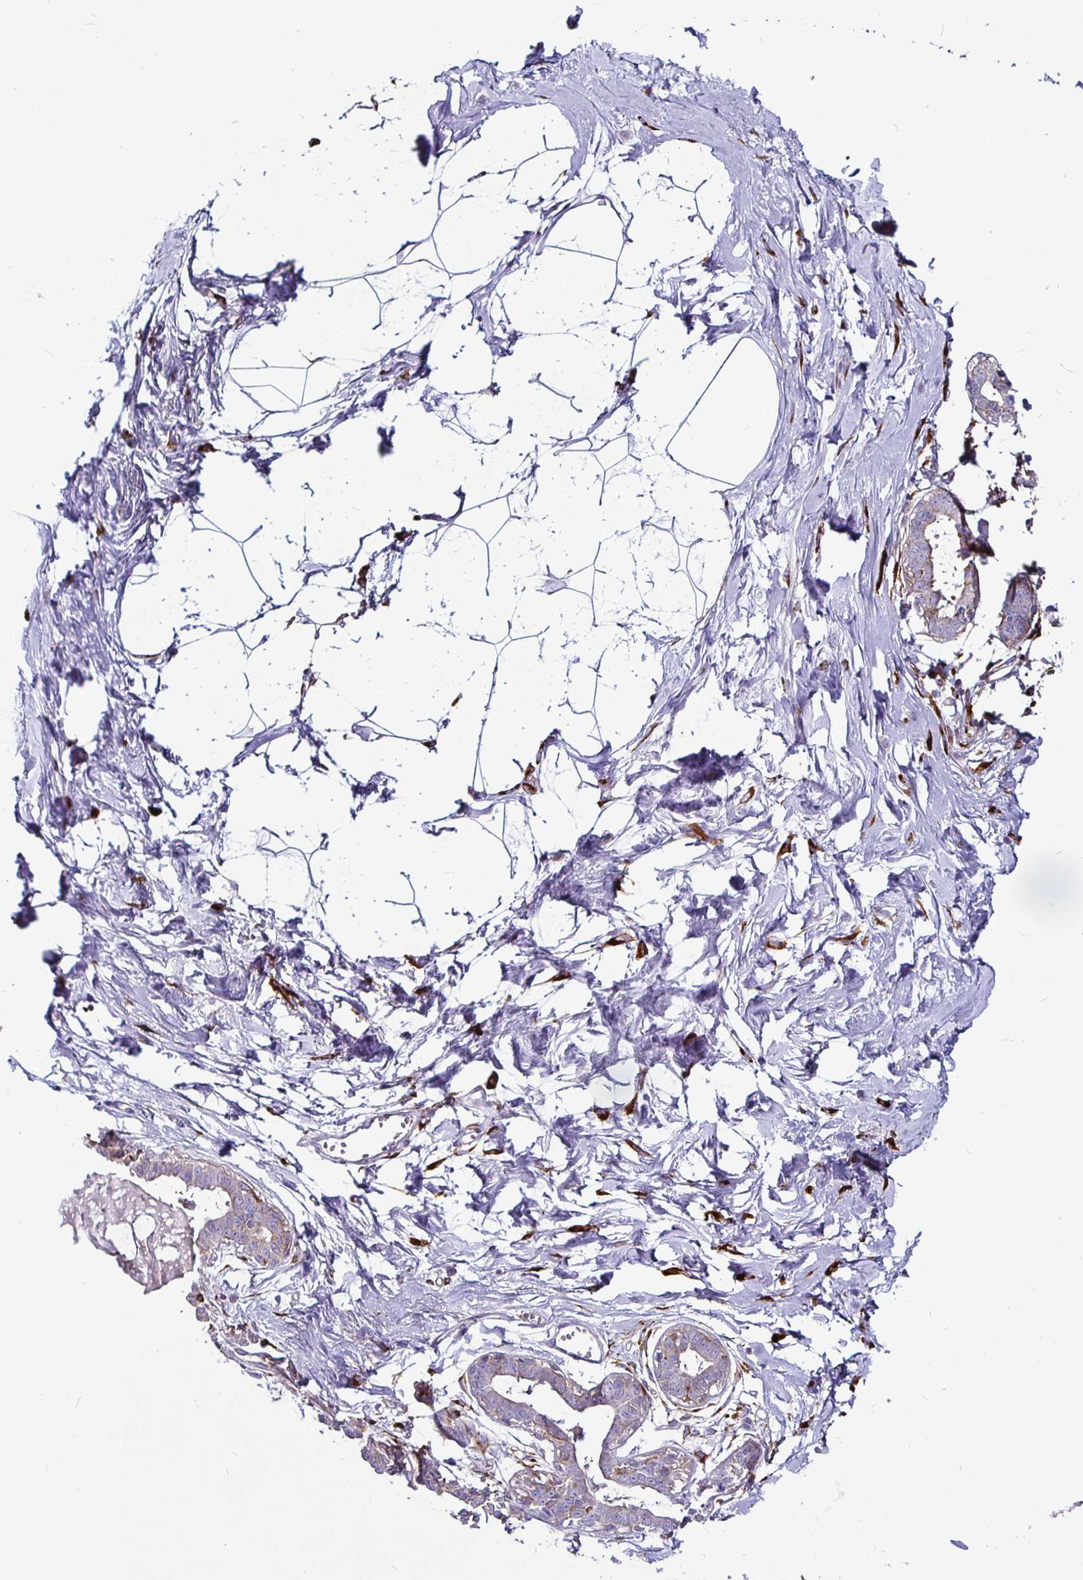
{"staining": {"intensity": "negative", "quantity": "none", "location": "none"}, "tissue": "breast", "cell_type": "Adipocytes", "image_type": "normal", "snomed": [{"axis": "morphology", "description": "Normal tissue, NOS"}, {"axis": "topography", "description": "Breast"}], "caption": "Immunohistochemical staining of normal breast shows no significant expression in adipocytes. (Immunohistochemistry, brightfield microscopy, high magnification).", "gene": "P4HA2", "patient": {"sex": "female", "age": 45}}